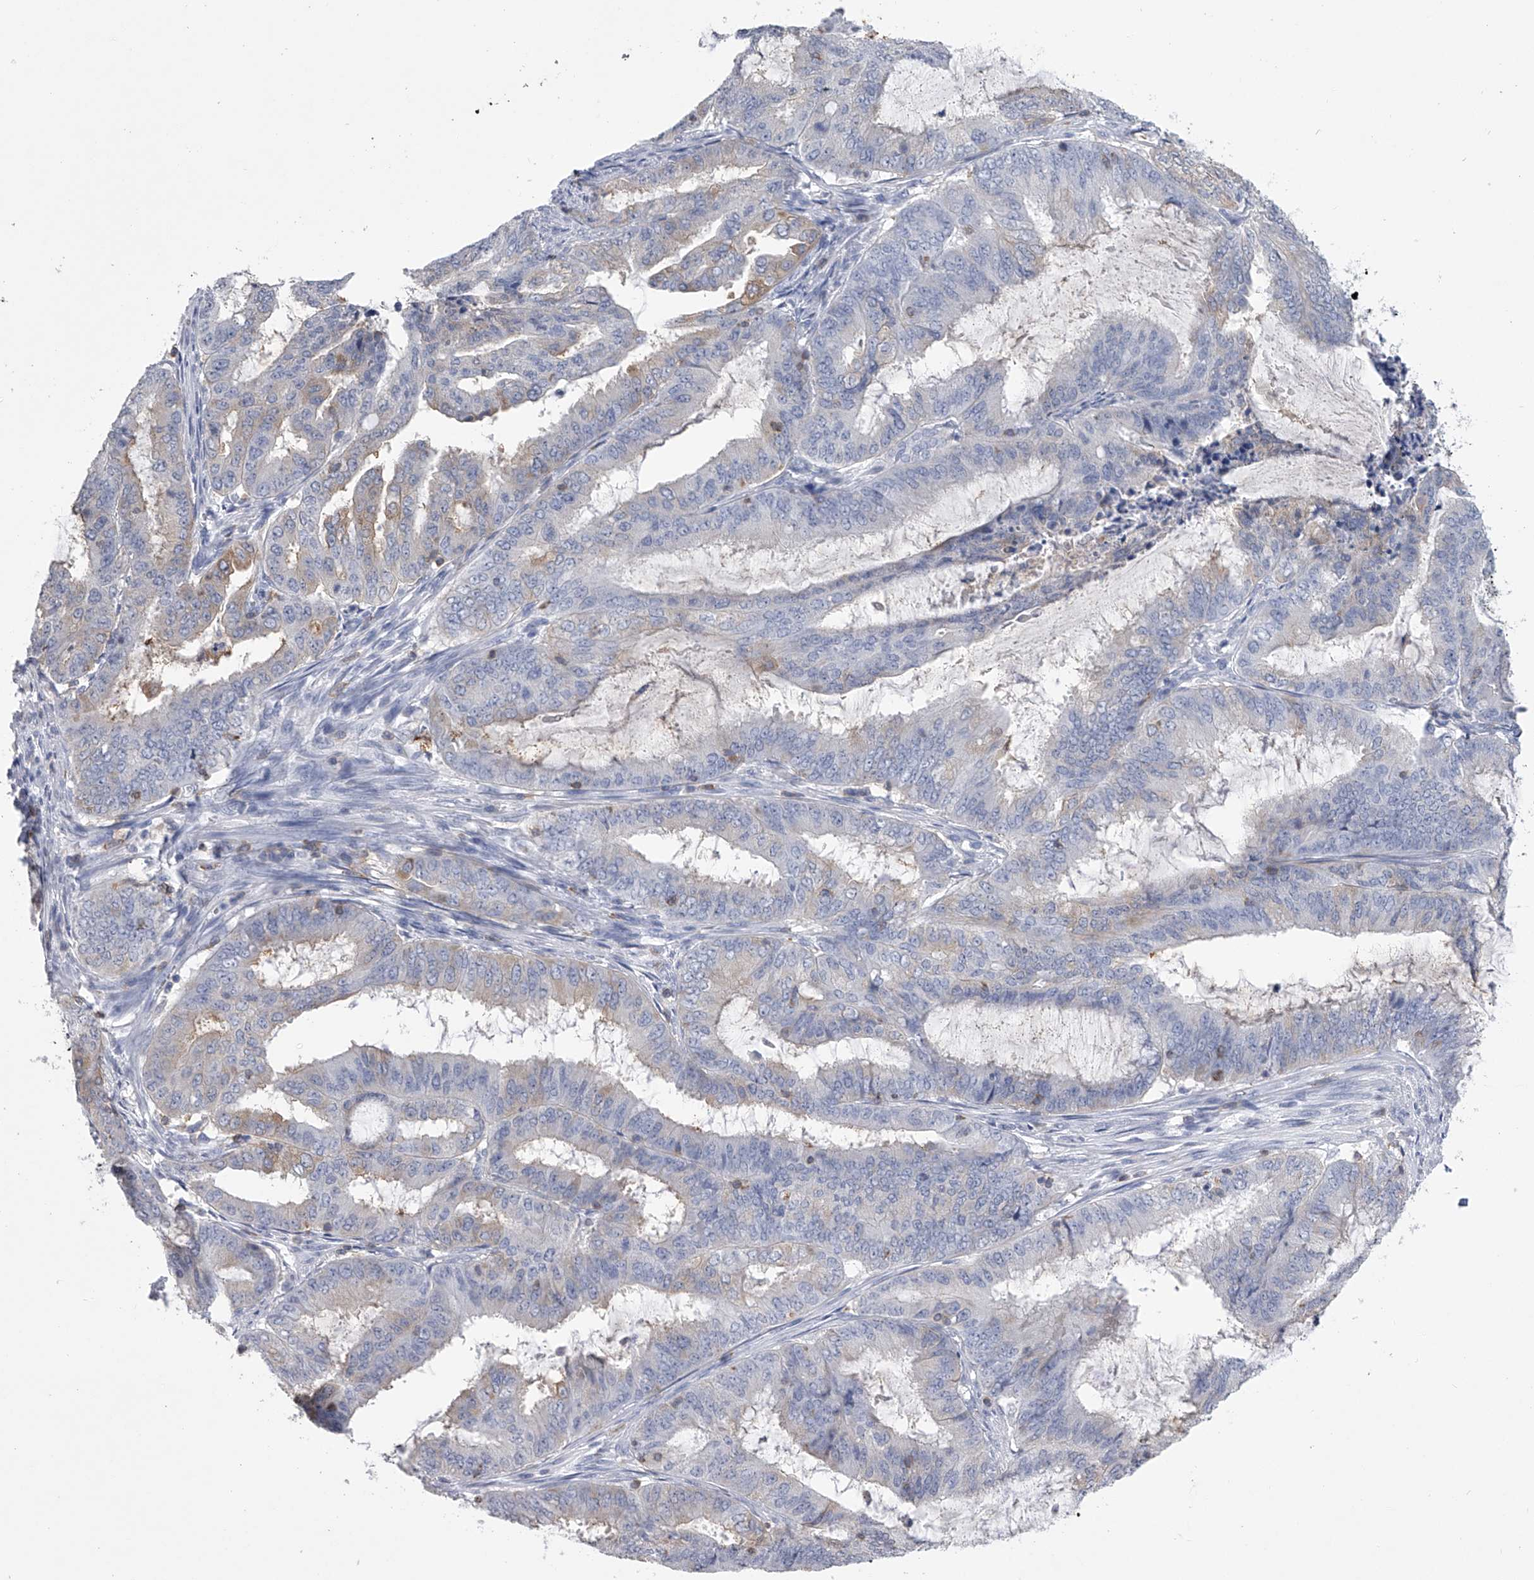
{"staining": {"intensity": "moderate", "quantity": "<25%", "location": "cytoplasmic/membranous"}, "tissue": "endometrial cancer", "cell_type": "Tumor cells", "image_type": "cancer", "snomed": [{"axis": "morphology", "description": "Adenocarcinoma, NOS"}, {"axis": "topography", "description": "Endometrium"}], "caption": "A brown stain highlights moderate cytoplasmic/membranous positivity of a protein in human endometrial adenocarcinoma tumor cells.", "gene": "TASP1", "patient": {"sex": "female", "age": 51}}